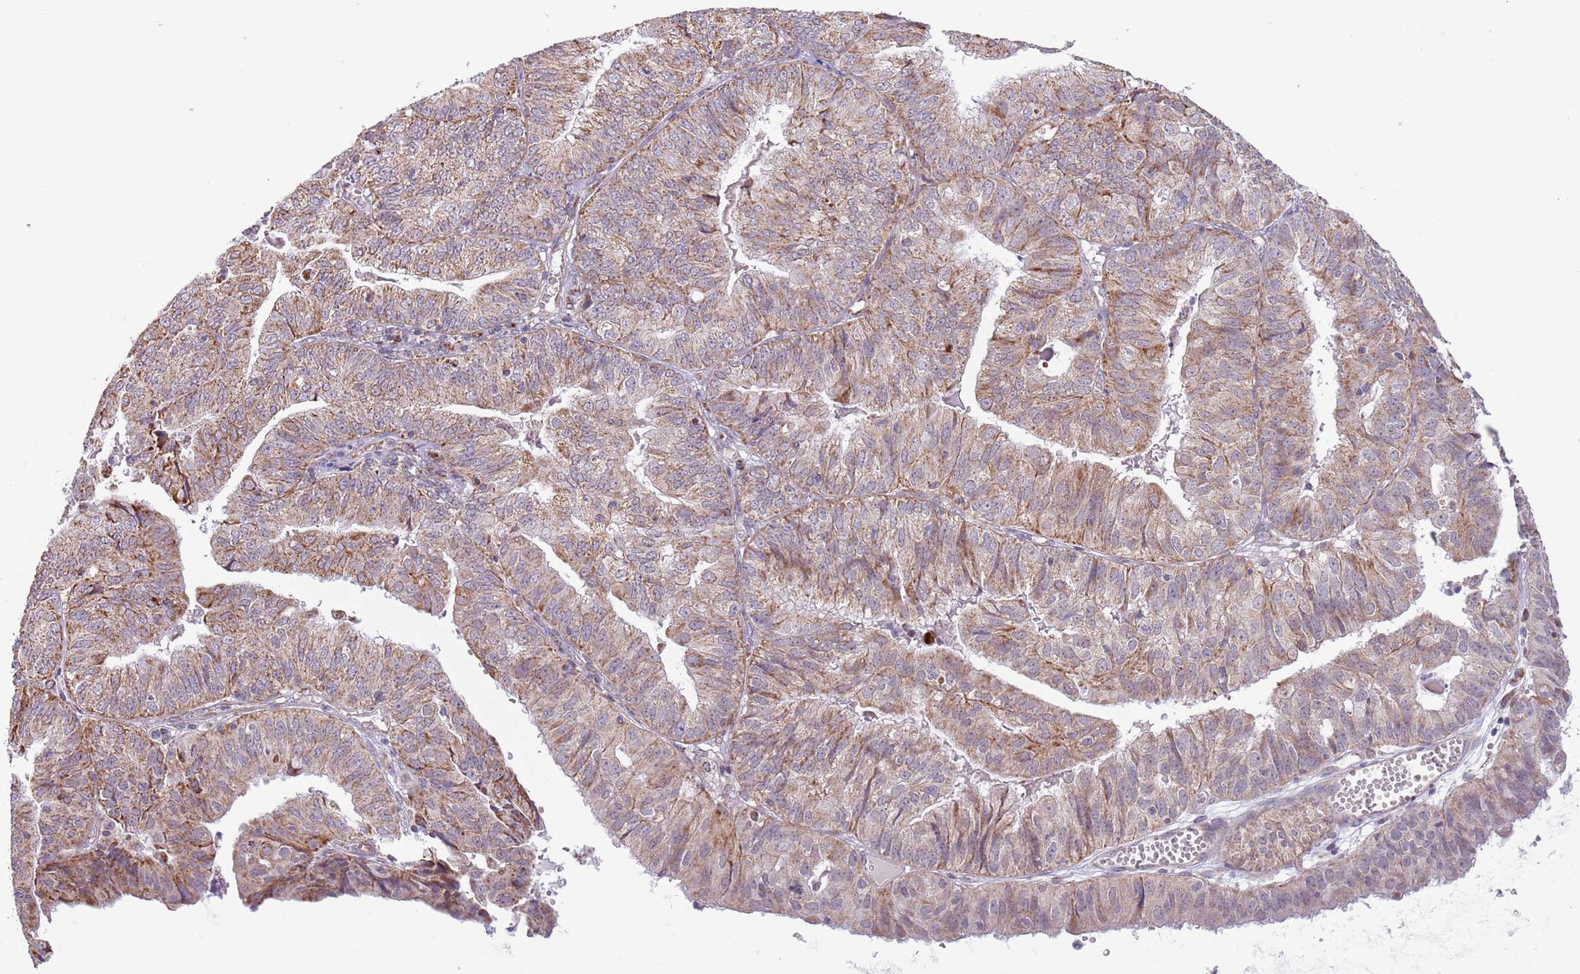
{"staining": {"intensity": "moderate", "quantity": ">75%", "location": "cytoplasmic/membranous"}, "tissue": "endometrial cancer", "cell_type": "Tumor cells", "image_type": "cancer", "snomed": [{"axis": "morphology", "description": "Adenocarcinoma, NOS"}, {"axis": "topography", "description": "Endometrium"}], "caption": "IHC (DAB) staining of human endometrial cancer (adenocarcinoma) shows moderate cytoplasmic/membranous protein positivity in approximately >75% of tumor cells.", "gene": "LHX6", "patient": {"sex": "female", "age": 56}}